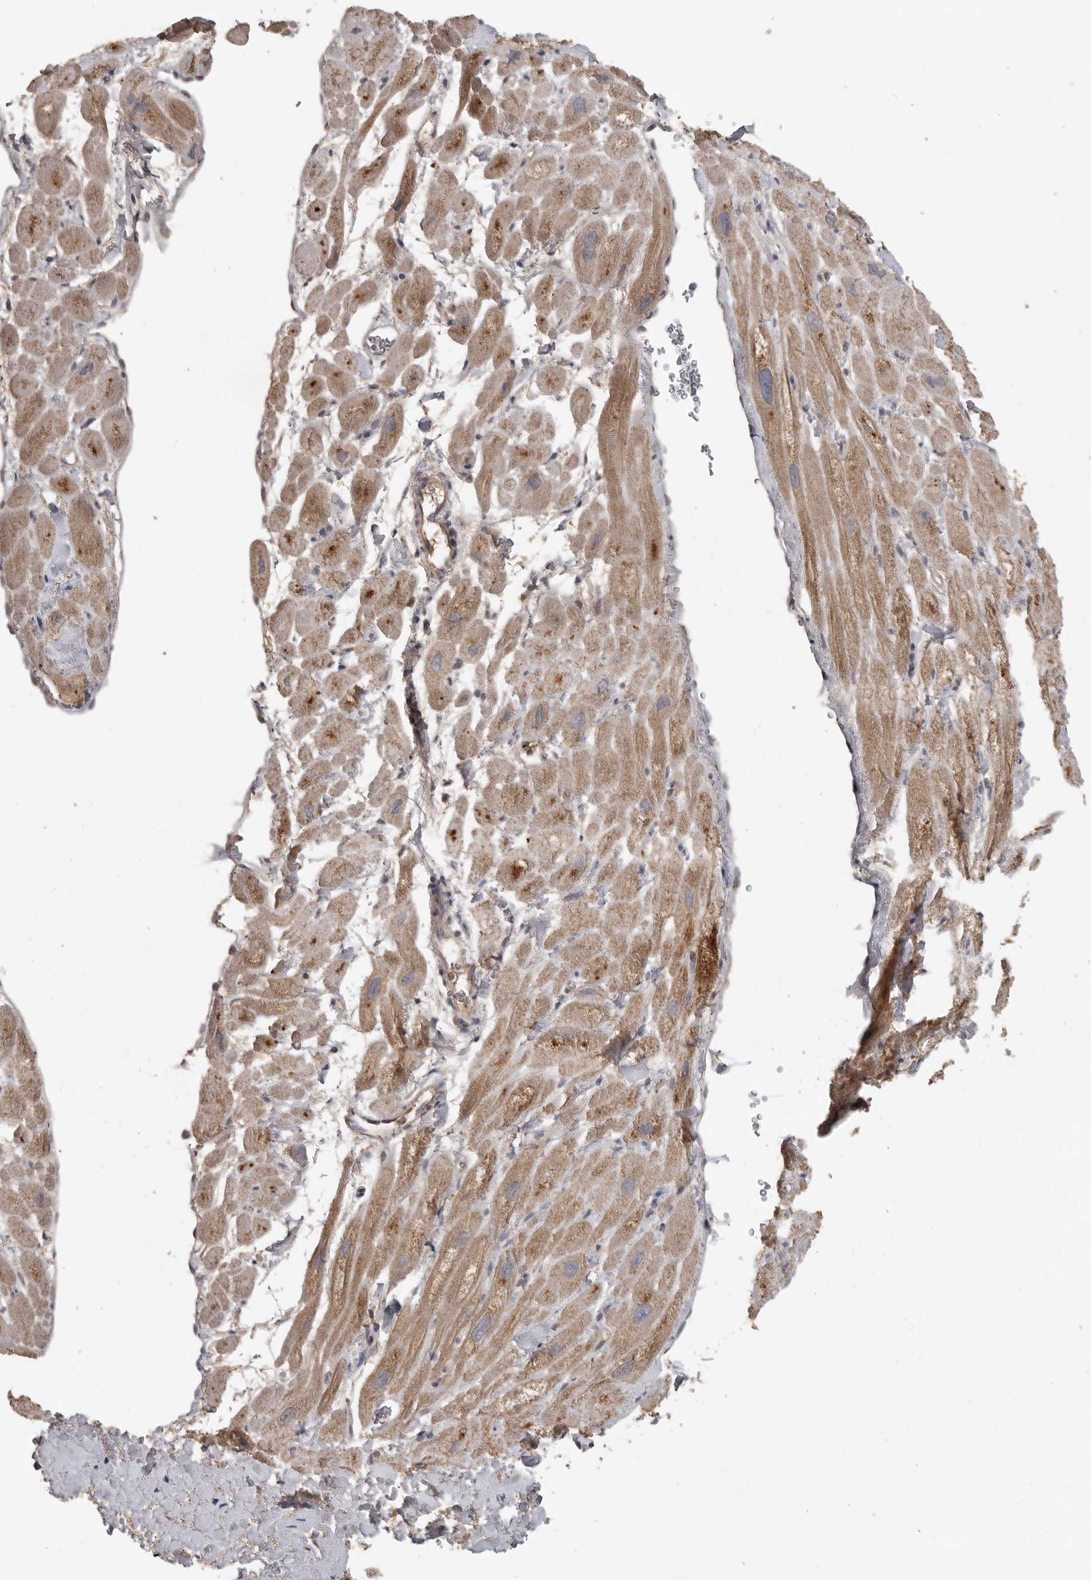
{"staining": {"intensity": "moderate", "quantity": ">75%", "location": "cytoplasmic/membranous"}, "tissue": "heart muscle", "cell_type": "Cardiomyocytes", "image_type": "normal", "snomed": [{"axis": "morphology", "description": "Normal tissue, NOS"}, {"axis": "topography", "description": "Heart"}], "caption": "IHC of benign human heart muscle exhibits medium levels of moderate cytoplasmic/membranous positivity in approximately >75% of cardiomyocytes. (DAB (3,3'-diaminobenzidine) IHC, brown staining for protein, blue staining for nuclei).", "gene": "ADAMTS4", "patient": {"sex": "male", "age": 49}}